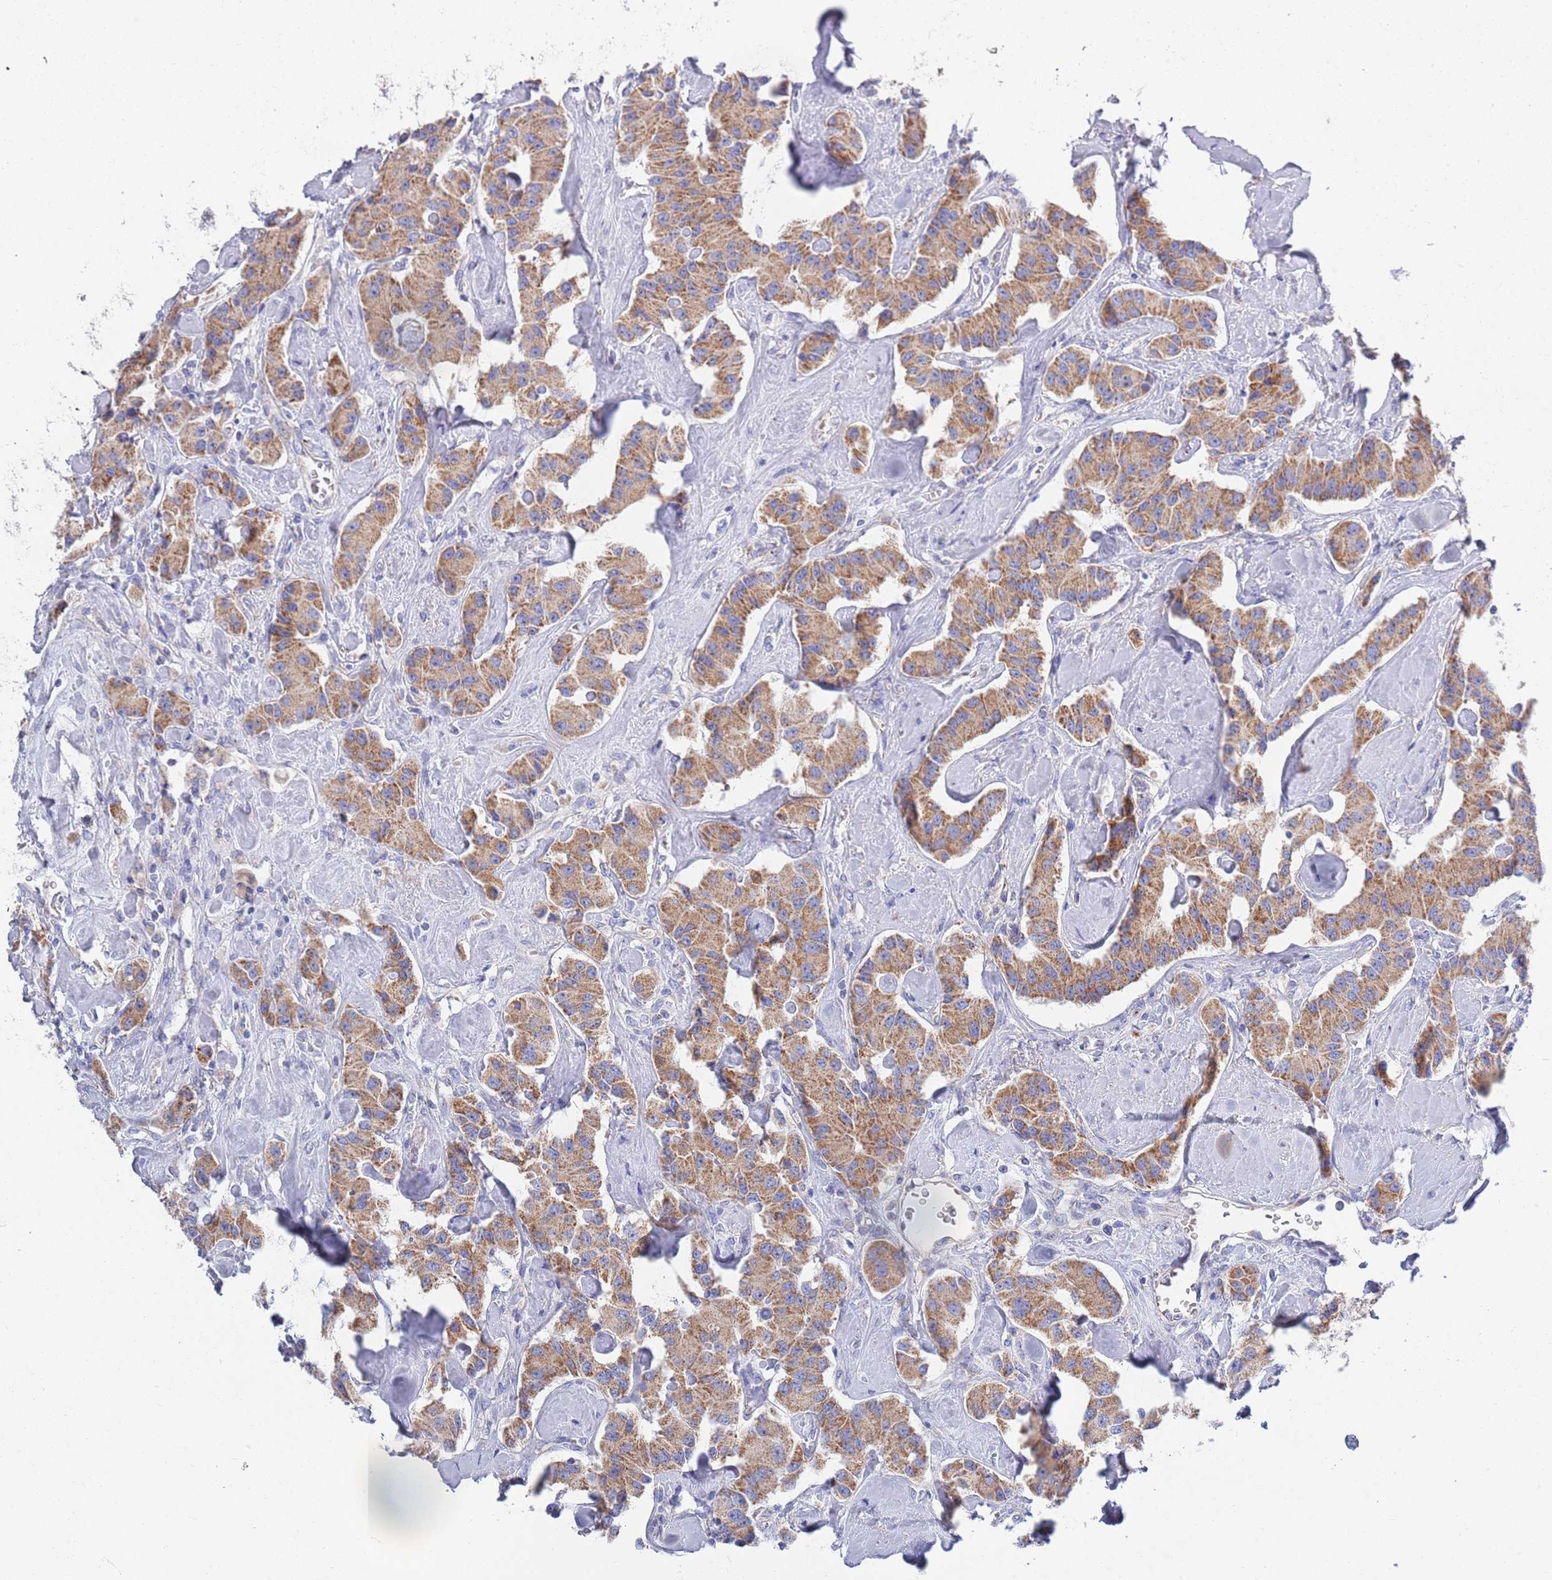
{"staining": {"intensity": "moderate", "quantity": ">75%", "location": "cytoplasmic/membranous"}, "tissue": "carcinoid", "cell_type": "Tumor cells", "image_type": "cancer", "snomed": [{"axis": "morphology", "description": "Carcinoid, malignant, NOS"}, {"axis": "topography", "description": "Pancreas"}], "caption": "Protein expression analysis of carcinoid (malignant) displays moderate cytoplasmic/membranous staining in approximately >75% of tumor cells.", "gene": "EMC8", "patient": {"sex": "male", "age": 41}}